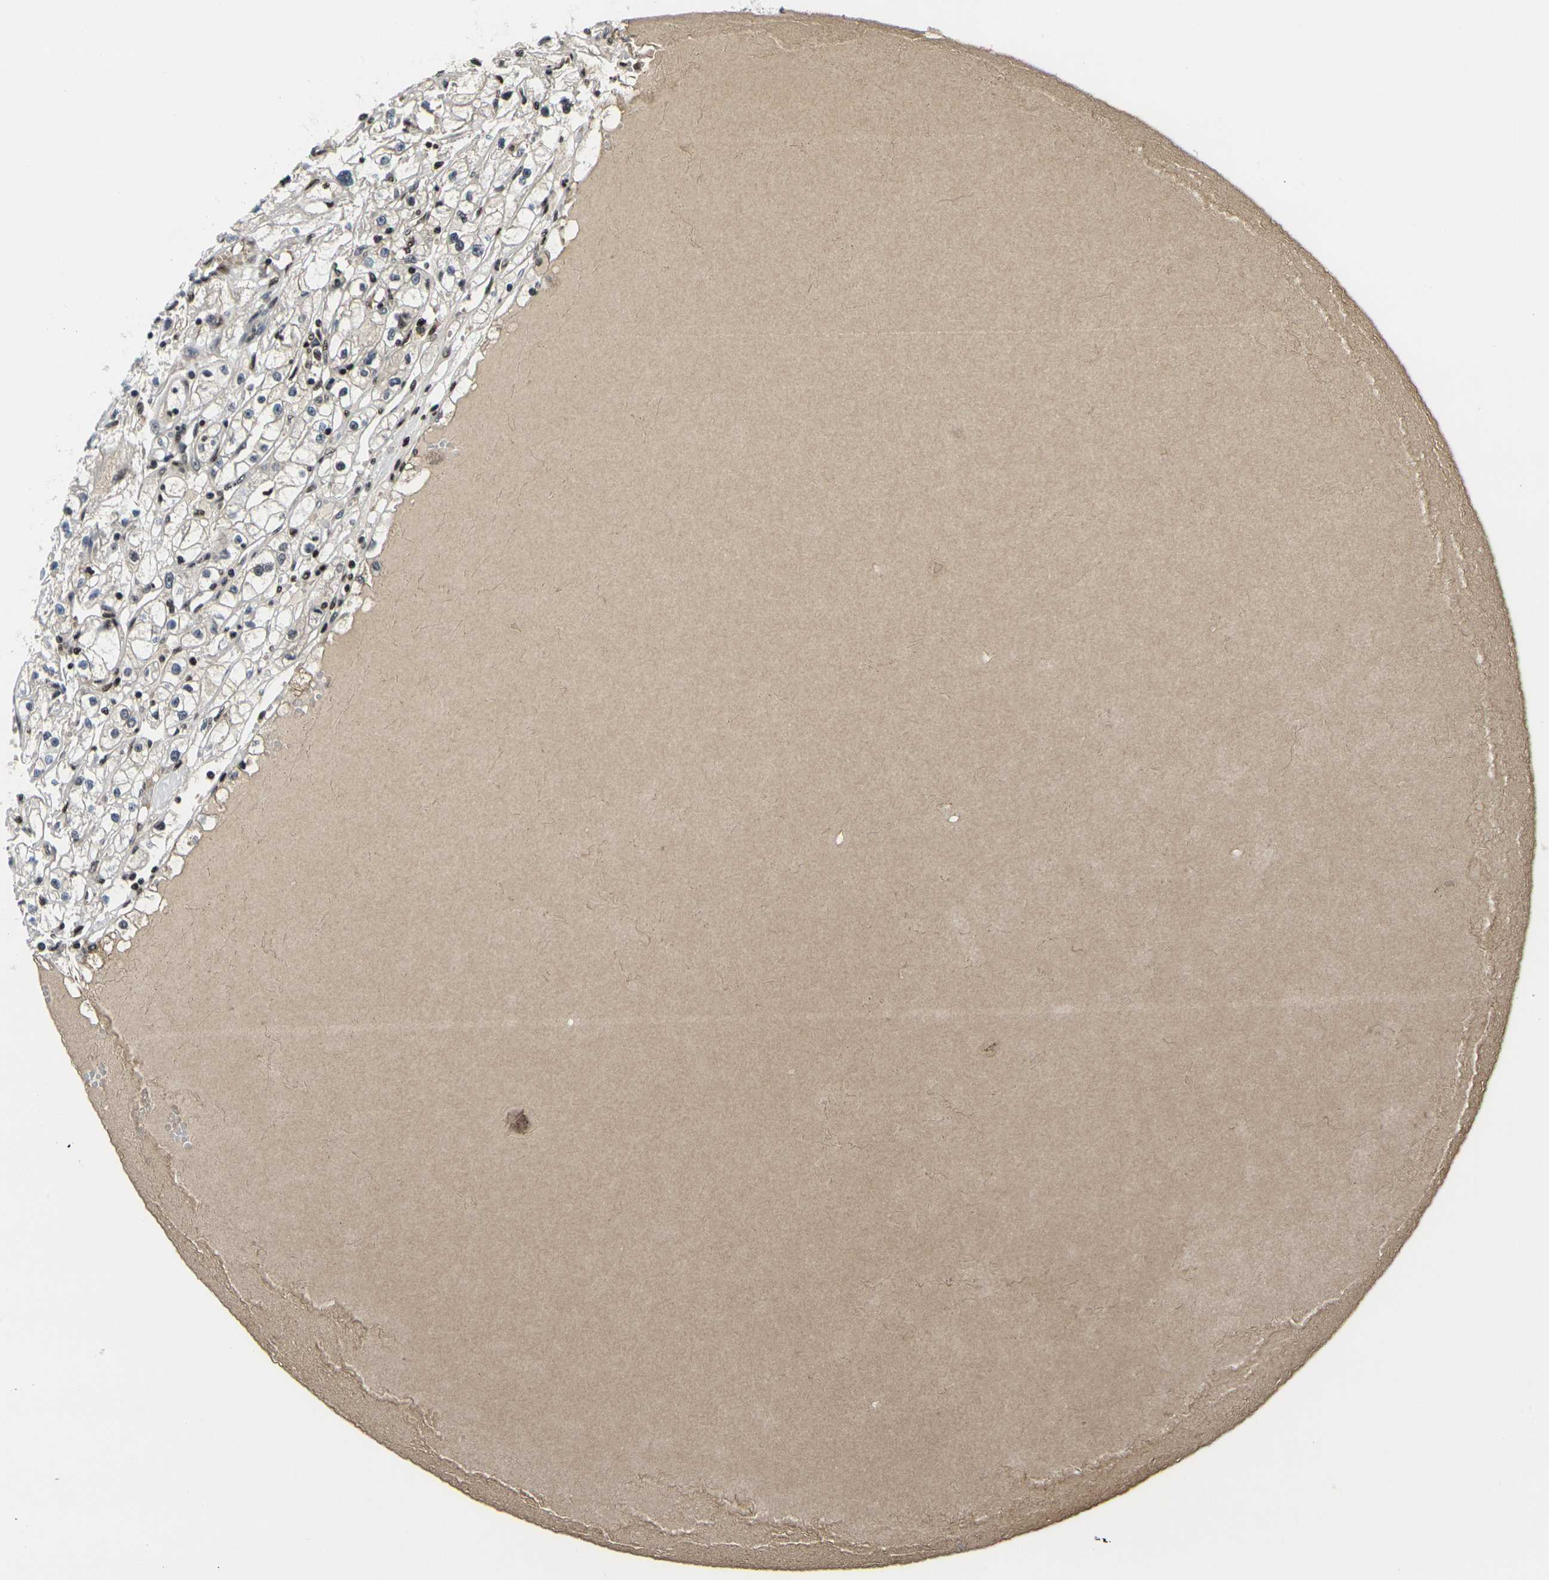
{"staining": {"intensity": "negative", "quantity": "none", "location": "none"}, "tissue": "renal cancer", "cell_type": "Tumor cells", "image_type": "cancer", "snomed": [{"axis": "morphology", "description": "Adenocarcinoma, NOS"}, {"axis": "topography", "description": "Kidney"}], "caption": "IHC micrograph of neoplastic tissue: human renal adenocarcinoma stained with DAB exhibits no significant protein expression in tumor cells. (DAB IHC visualized using brightfield microscopy, high magnification).", "gene": "H1-10", "patient": {"sex": "male", "age": 56}}